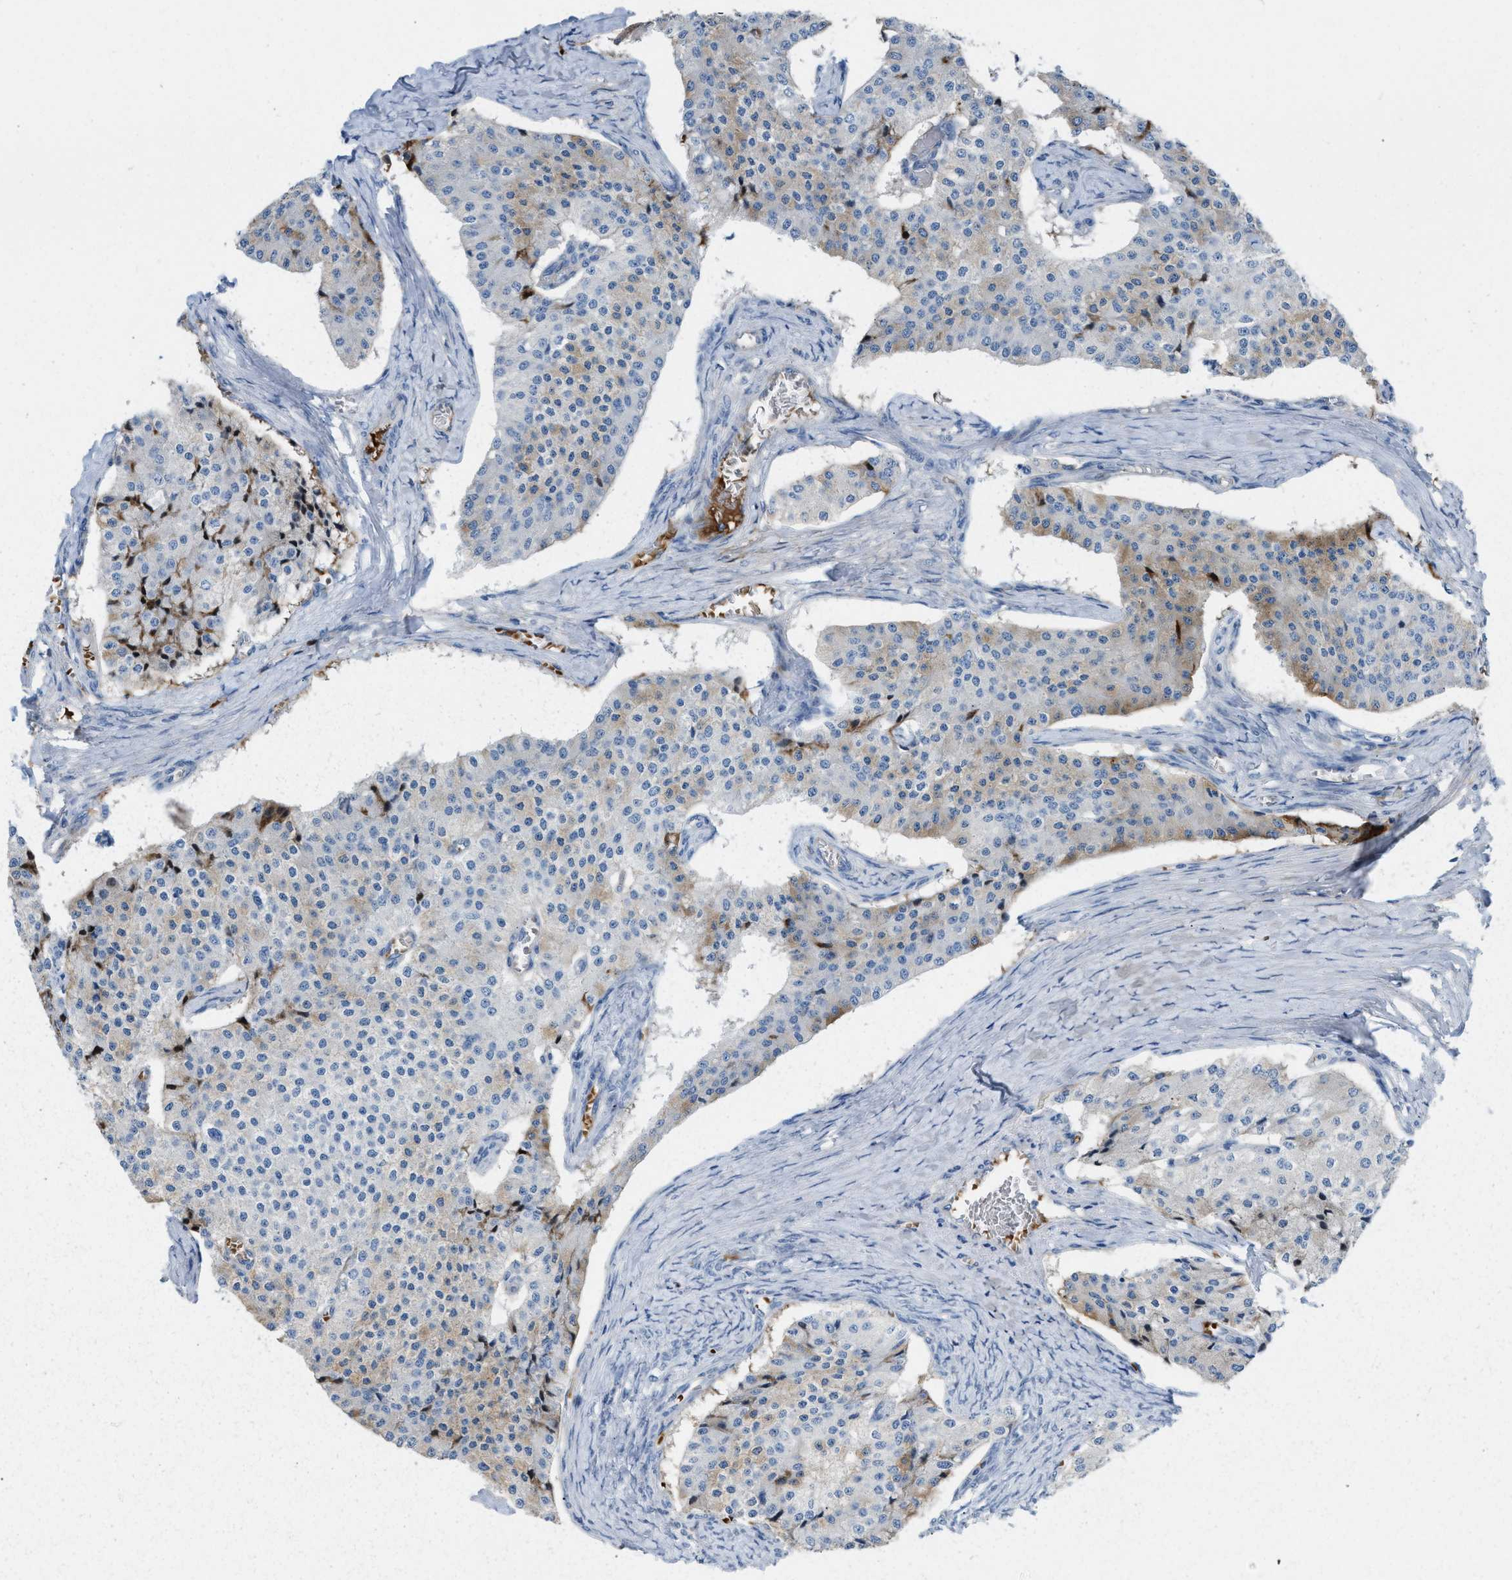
{"staining": {"intensity": "weak", "quantity": "<25%", "location": "cytoplasmic/membranous"}, "tissue": "carcinoid", "cell_type": "Tumor cells", "image_type": "cancer", "snomed": [{"axis": "morphology", "description": "Carcinoid, malignant, NOS"}, {"axis": "topography", "description": "Colon"}], "caption": "Immunohistochemical staining of carcinoid reveals no significant expression in tumor cells.", "gene": "MPP3", "patient": {"sex": "female", "age": 52}}